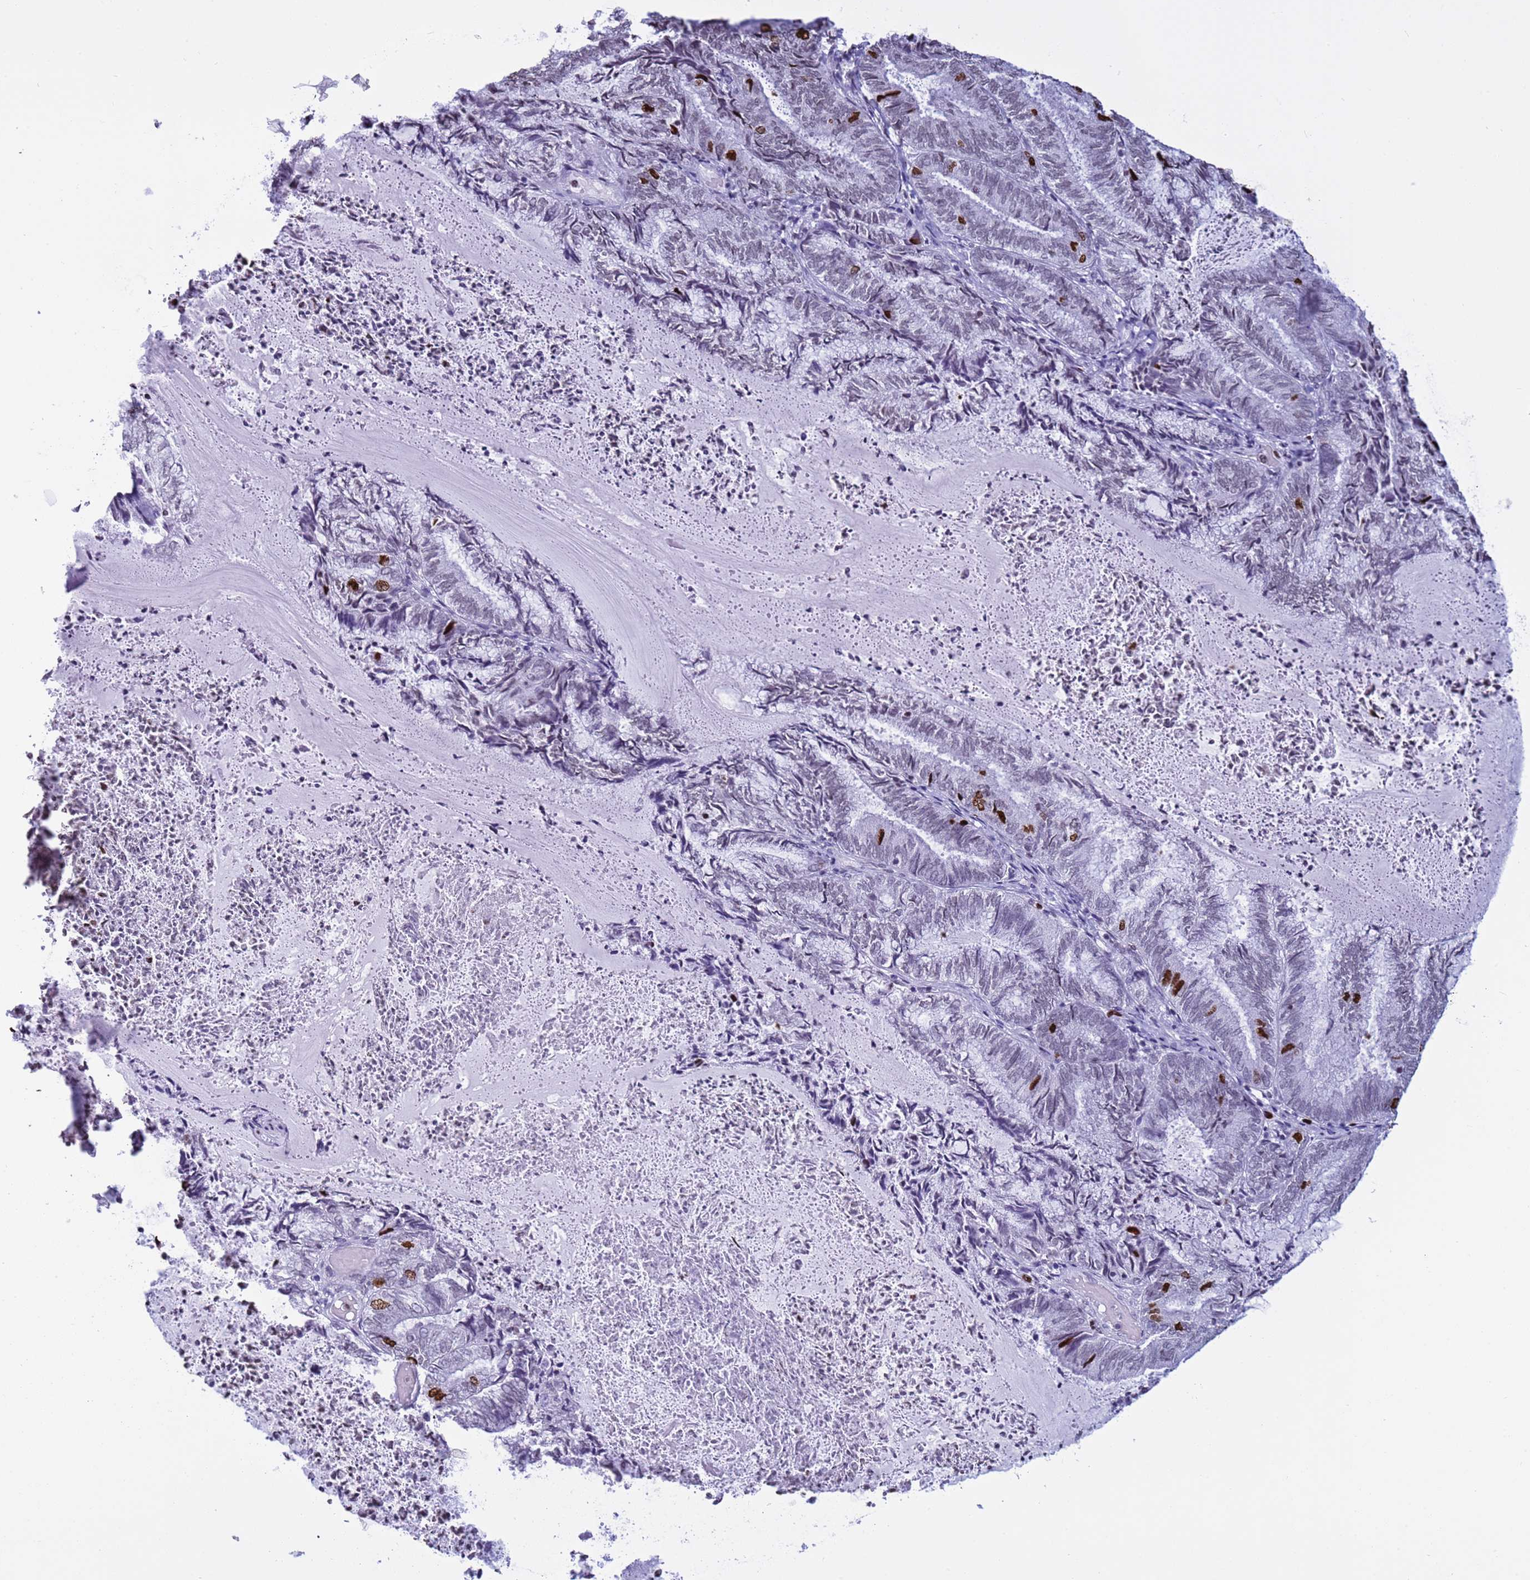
{"staining": {"intensity": "strong", "quantity": "<25%", "location": "nuclear"}, "tissue": "endometrial cancer", "cell_type": "Tumor cells", "image_type": "cancer", "snomed": [{"axis": "morphology", "description": "Adenocarcinoma, NOS"}, {"axis": "topography", "description": "Endometrium"}], "caption": "Protein expression analysis of human endometrial cancer (adenocarcinoma) reveals strong nuclear positivity in approximately <25% of tumor cells. The protein of interest is stained brown, and the nuclei are stained in blue (DAB IHC with brightfield microscopy, high magnification).", "gene": "H4C8", "patient": {"sex": "female", "age": 80}}